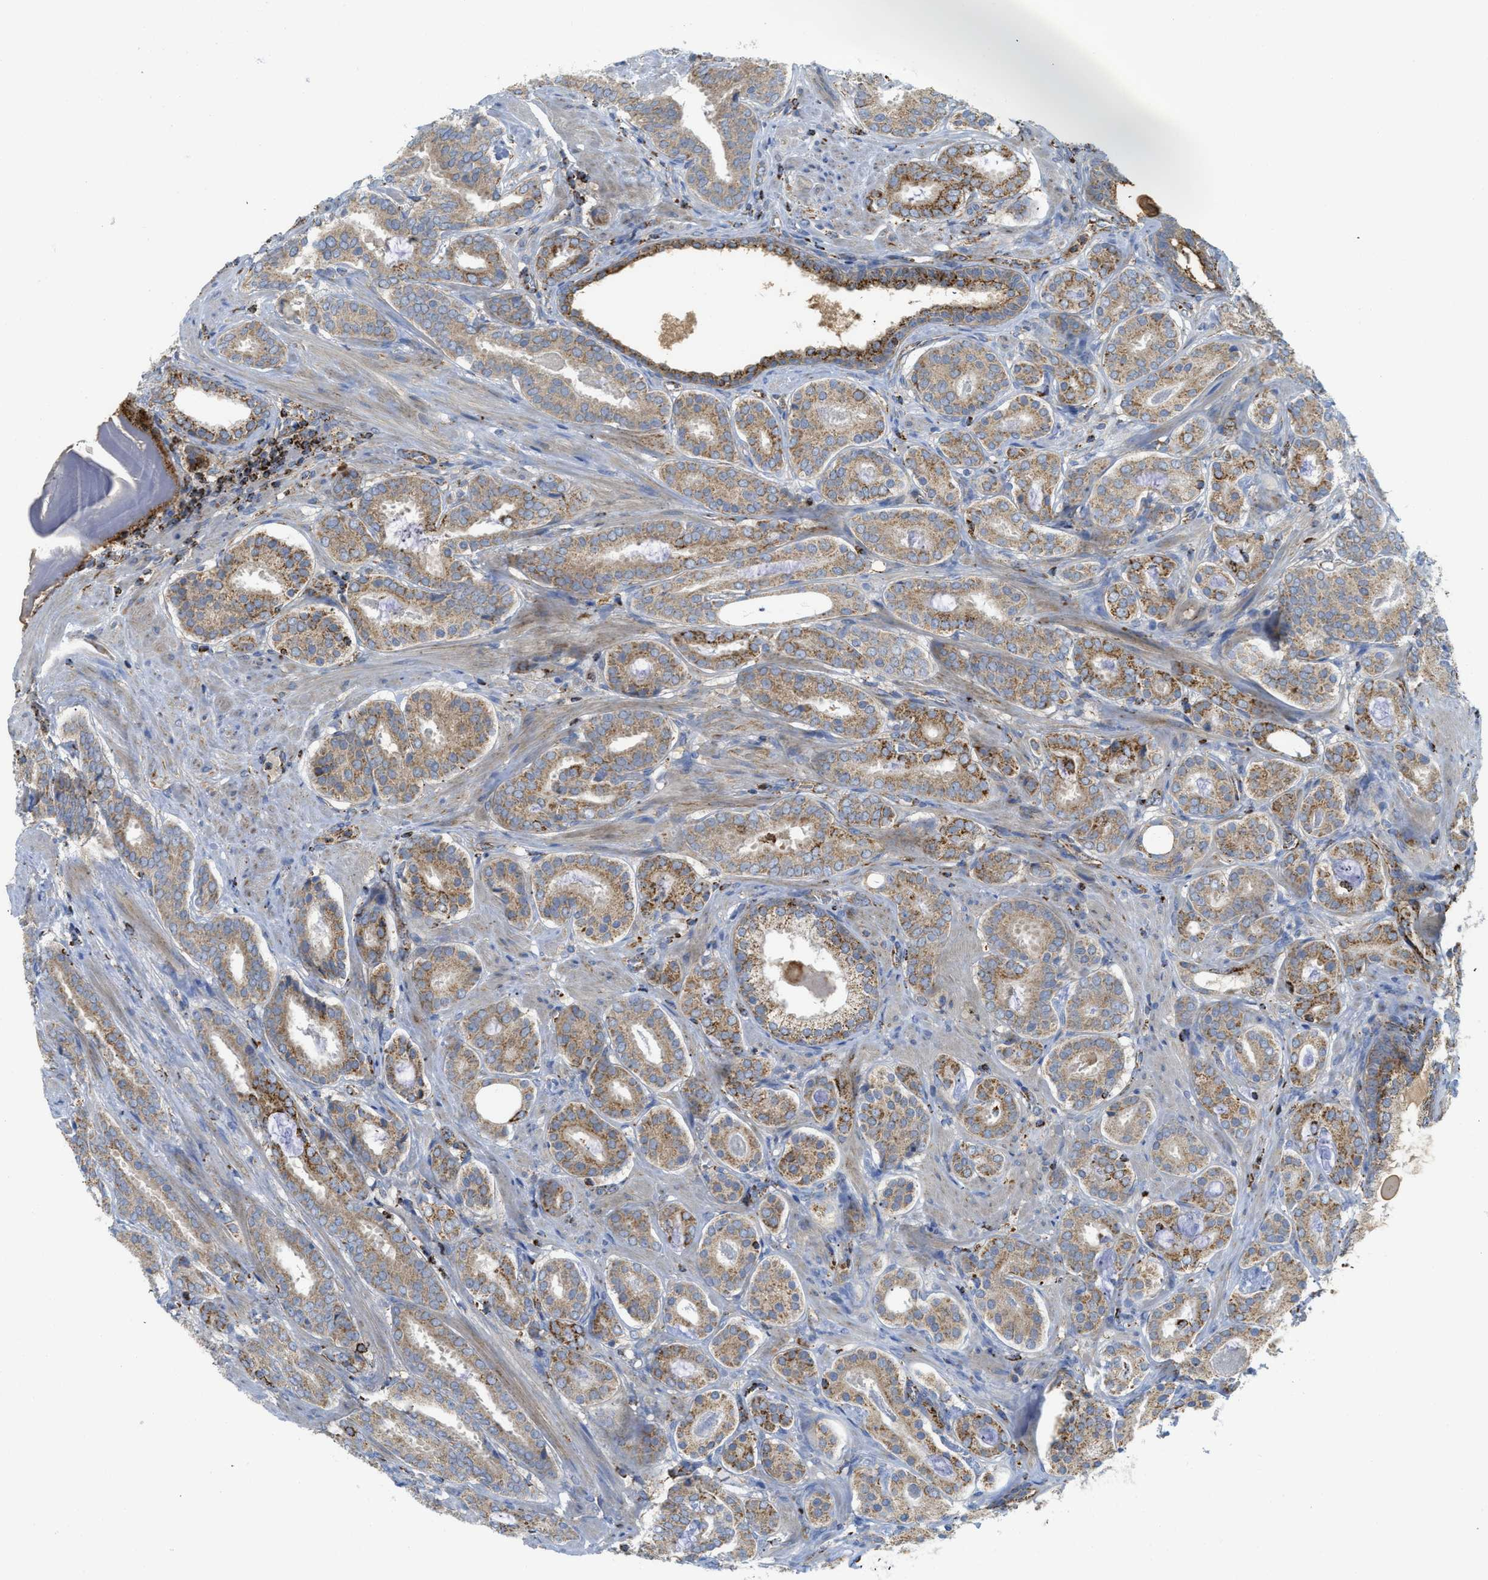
{"staining": {"intensity": "moderate", "quantity": ">75%", "location": "cytoplasmic/membranous"}, "tissue": "prostate cancer", "cell_type": "Tumor cells", "image_type": "cancer", "snomed": [{"axis": "morphology", "description": "Adenocarcinoma, Low grade"}, {"axis": "topography", "description": "Prostate"}], "caption": "This photomicrograph shows immunohistochemistry staining of human prostate cancer (adenocarcinoma (low-grade)), with medium moderate cytoplasmic/membranous staining in about >75% of tumor cells.", "gene": "SQOR", "patient": {"sex": "male", "age": 69}}